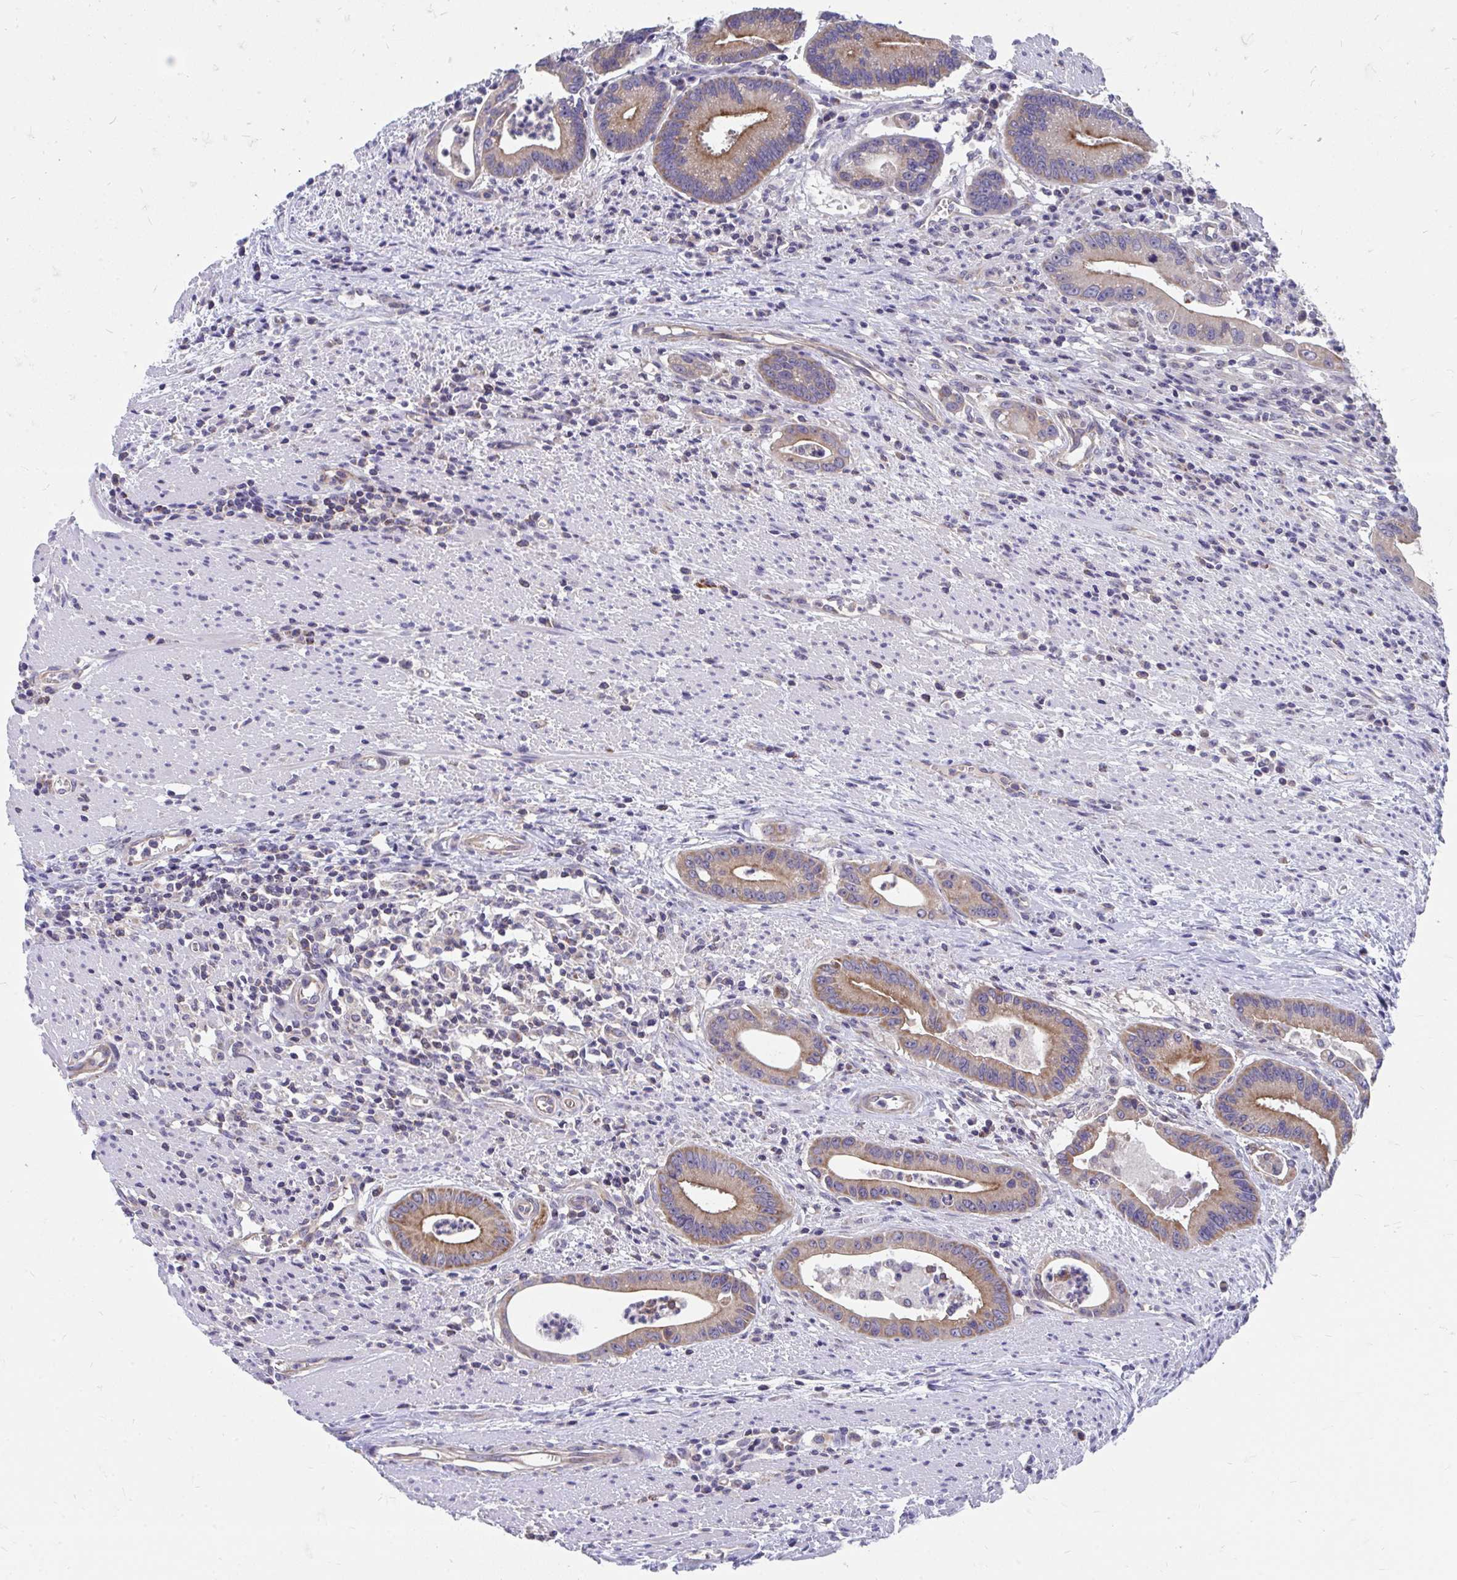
{"staining": {"intensity": "moderate", "quantity": ">75%", "location": "cytoplasmic/membranous"}, "tissue": "colorectal cancer", "cell_type": "Tumor cells", "image_type": "cancer", "snomed": [{"axis": "morphology", "description": "Adenocarcinoma, NOS"}, {"axis": "topography", "description": "Rectum"}], "caption": "Colorectal adenocarcinoma tissue demonstrates moderate cytoplasmic/membranous expression in about >75% of tumor cells, visualized by immunohistochemistry. (IHC, brightfield microscopy, high magnification).", "gene": "FHIP1B", "patient": {"sex": "female", "age": 81}}